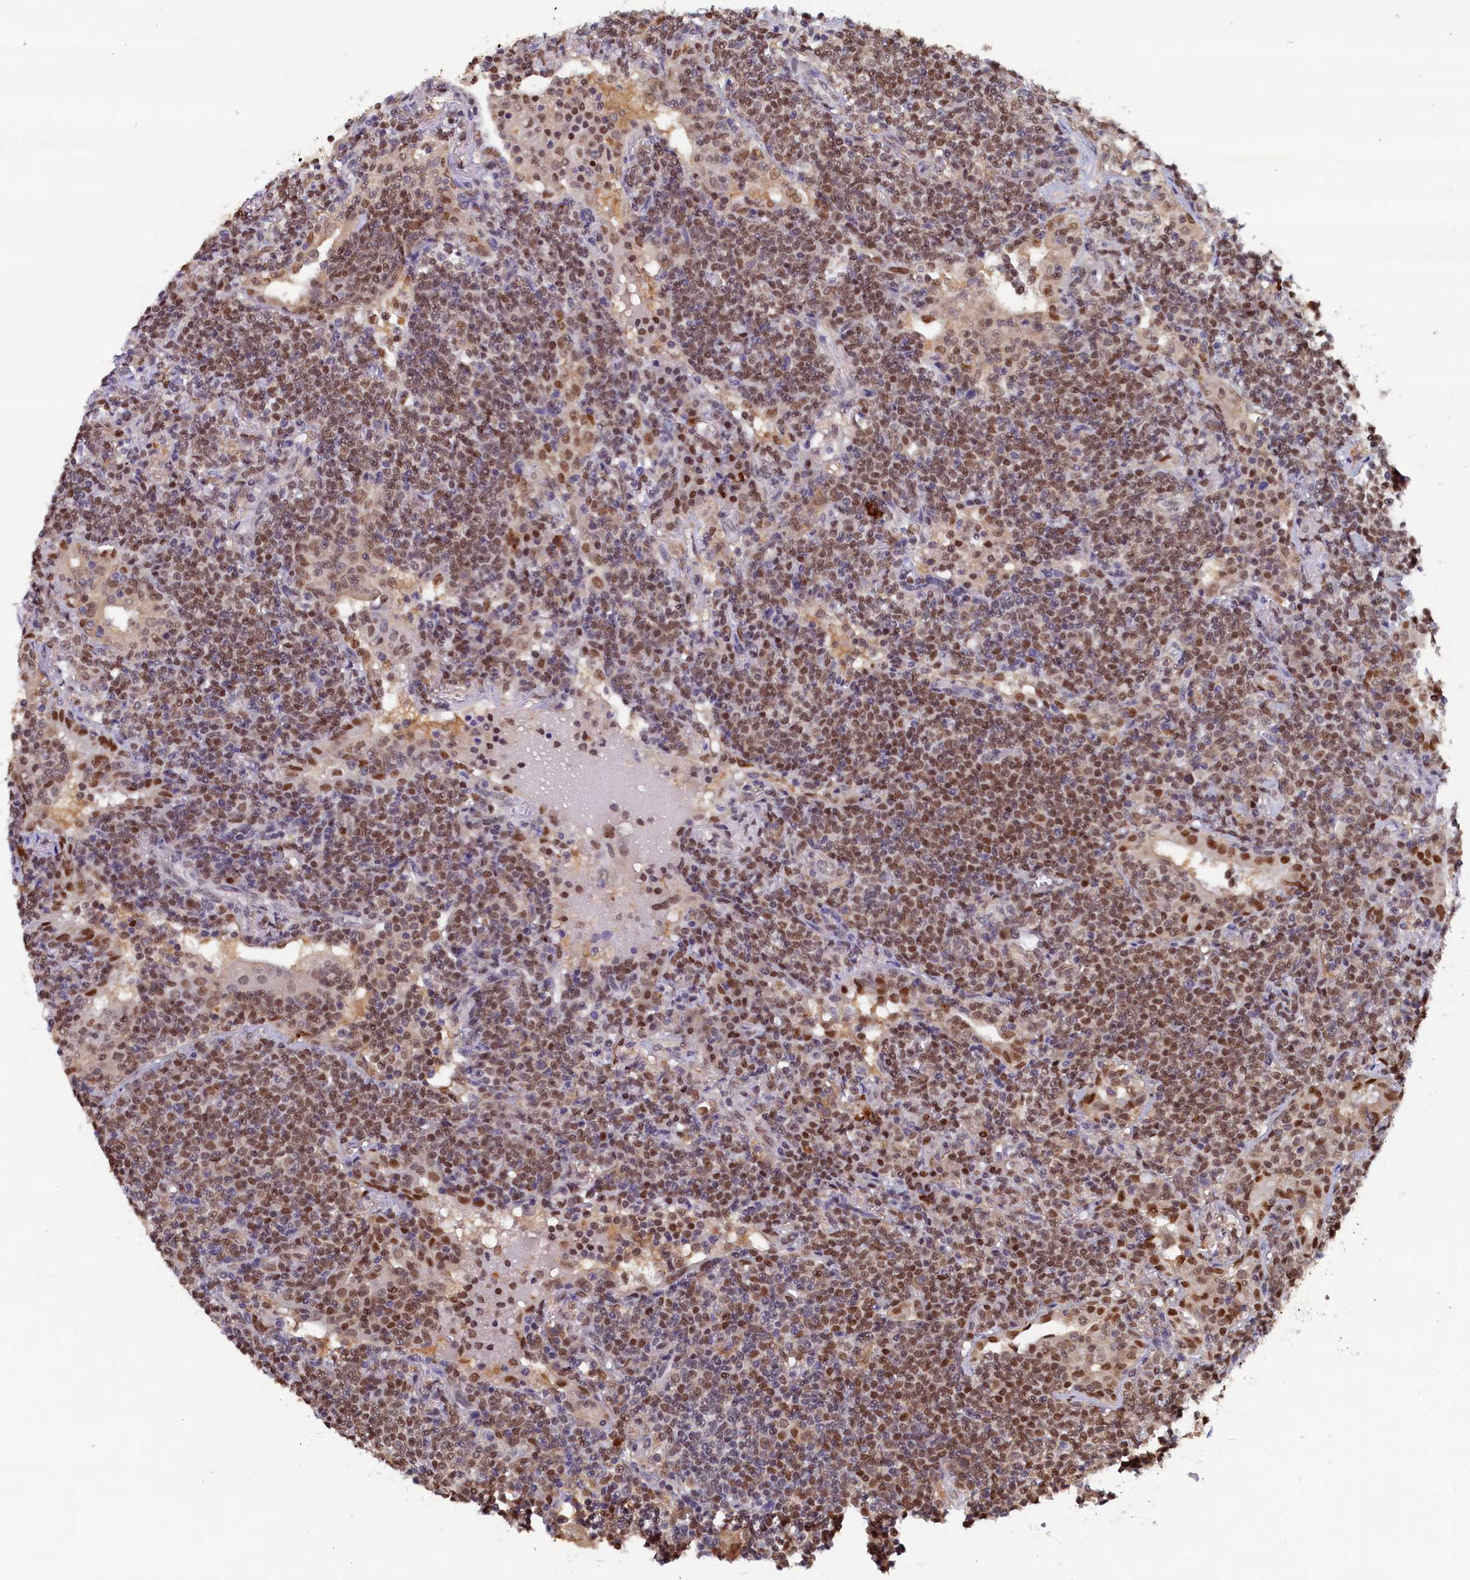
{"staining": {"intensity": "moderate", "quantity": ">75%", "location": "nuclear"}, "tissue": "lymphoma", "cell_type": "Tumor cells", "image_type": "cancer", "snomed": [{"axis": "morphology", "description": "Malignant lymphoma, non-Hodgkin's type, Low grade"}, {"axis": "topography", "description": "Lung"}], "caption": "Immunohistochemical staining of human low-grade malignant lymphoma, non-Hodgkin's type reveals moderate nuclear protein positivity in about >75% of tumor cells.", "gene": "AHCY", "patient": {"sex": "female", "age": 71}}